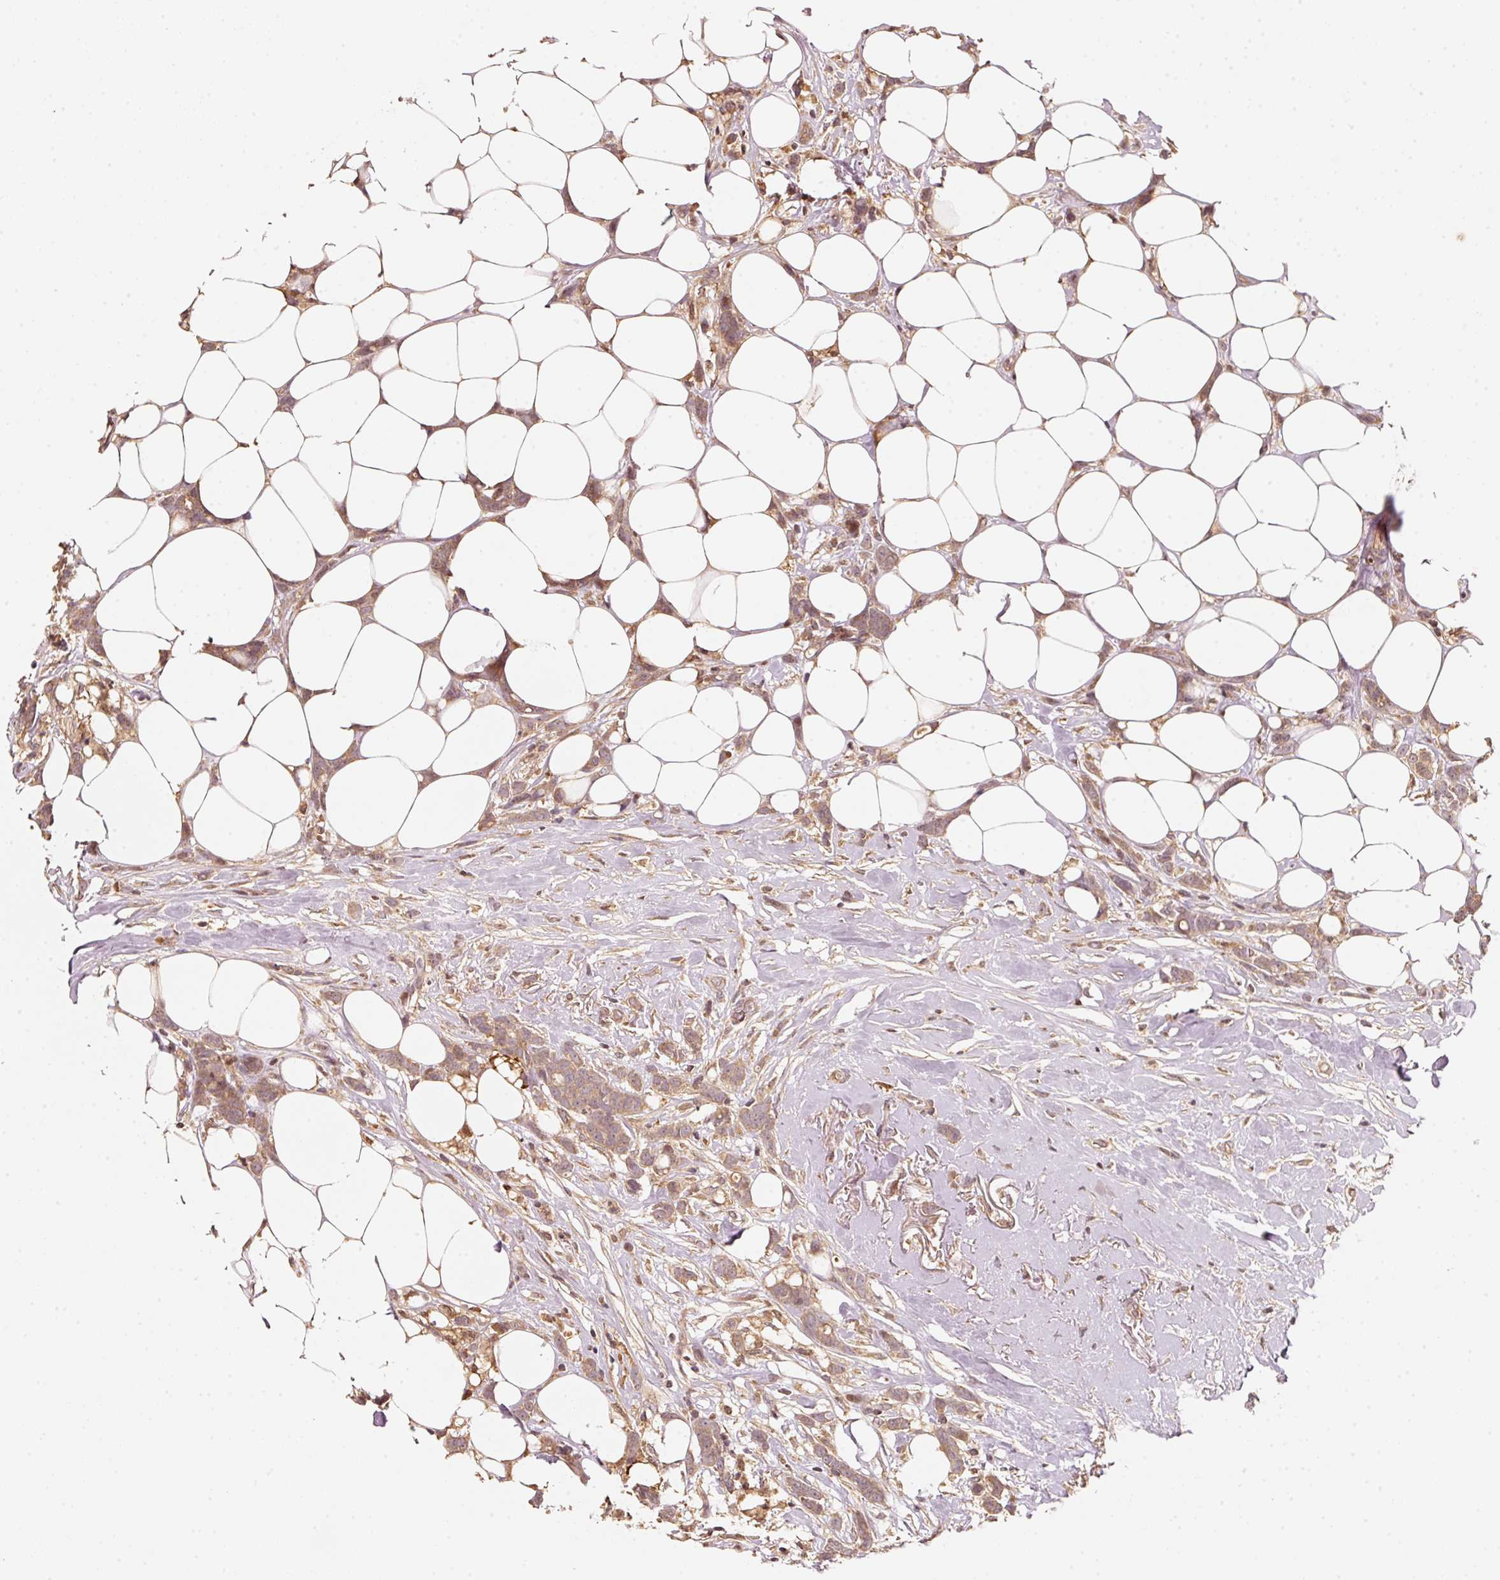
{"staining": {"intensity": "moderate", "quantity": ">75%", "location": "cytoplasmic/membranous"}, "tissue": "breast cancer", "cell_type": "Tumor cells", "image_type": "cancer", "snomed": [{"axis": "morphology", "description": "Duct carcinoma"}, {"axis": "topography", "description": "Breast"}], "caption": "Breast cancer stained with DAB (3,3'-diaminobenzidine) immunohistochemistry reveals medium levels of moderate cytoplasmic/membranous expression in approximately >75% of tumor cells. Nuclei are stained in blue.", "gene": "RRAS2", "patient": {"sex": "female", "age": 80}}